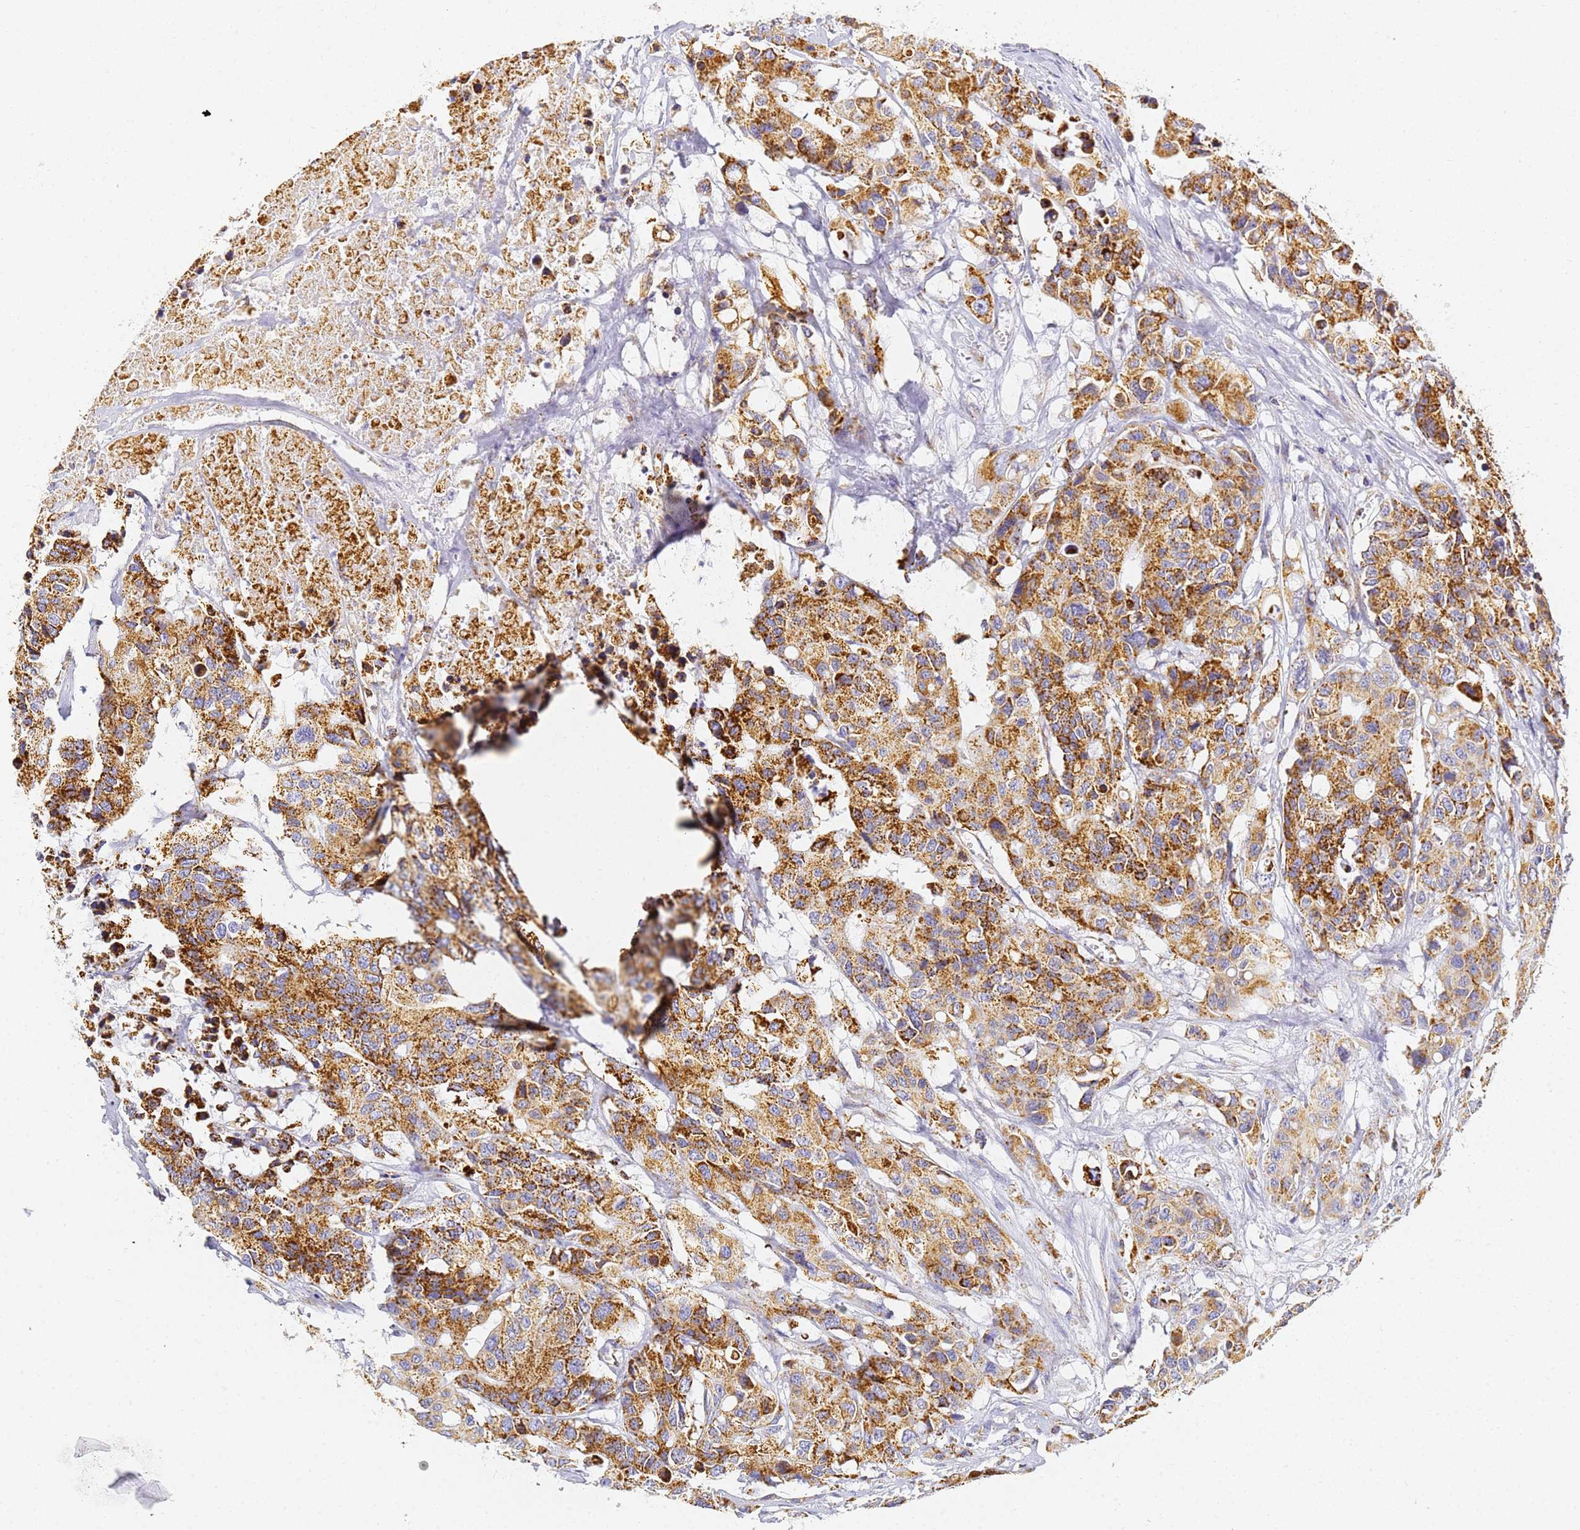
{"staining": {"intensity": "strong", "quantity": ">75%", "location": "cytoplasmic/membranous"}, "tissue": "colorectal cancer", "cell_type": "Tumor cells", "image_type": "cancer", "snomed": [{"axis": "morphology", "description": "Adenocarcinoma, NOS"}, {"axis": "topography", "description": "Colon"}], "caption": "There is high levels of strong cytoplasmic/membranous staining in tumor cells of colorectal adenocarcinoma, as demonstrated by immunohistochemical staining (brown color).", "gene": "CNIH4", "patient": {"sex": "male", "age": 77}}